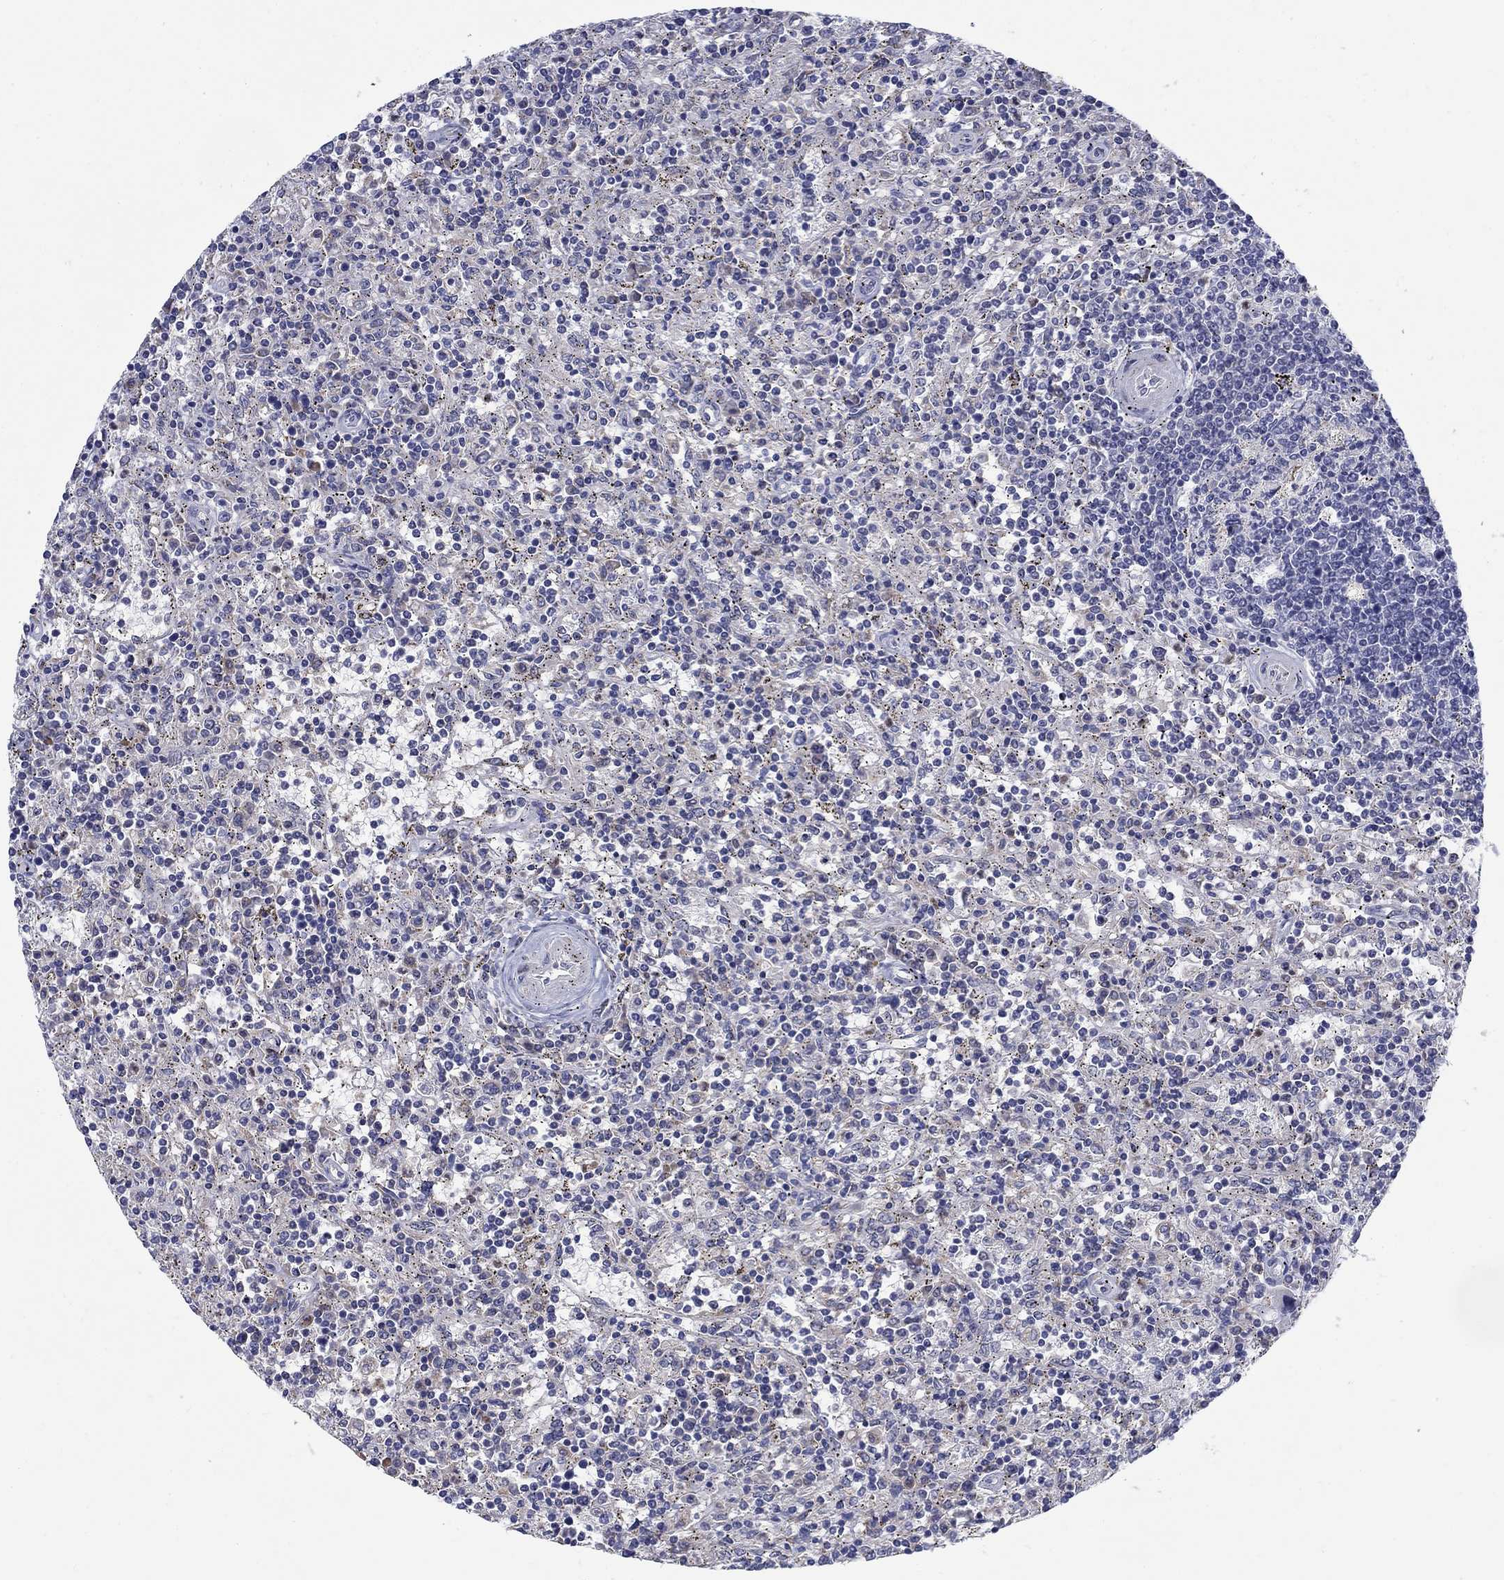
{"staining": {"intensity": "negative", "quantity": "none", "location": "none"}, "tissue": "lymphoma", "cell_type": "Tumor cells", "image_type": "cancer", "snomed": [{"axis": "morphology", "description": "Malignant lymphoma, non-Hodgkin's type, Low grade"}, {"axis": "topography", "description": "Spleen"}], "caption": "Immunohistochemistry (IHC) micrograph of lymphoma stained for a protein (brown), which displays no expression in tumor cells.", "gene": "ABCA4", "patient": {"sex": "male", "age": 62}}